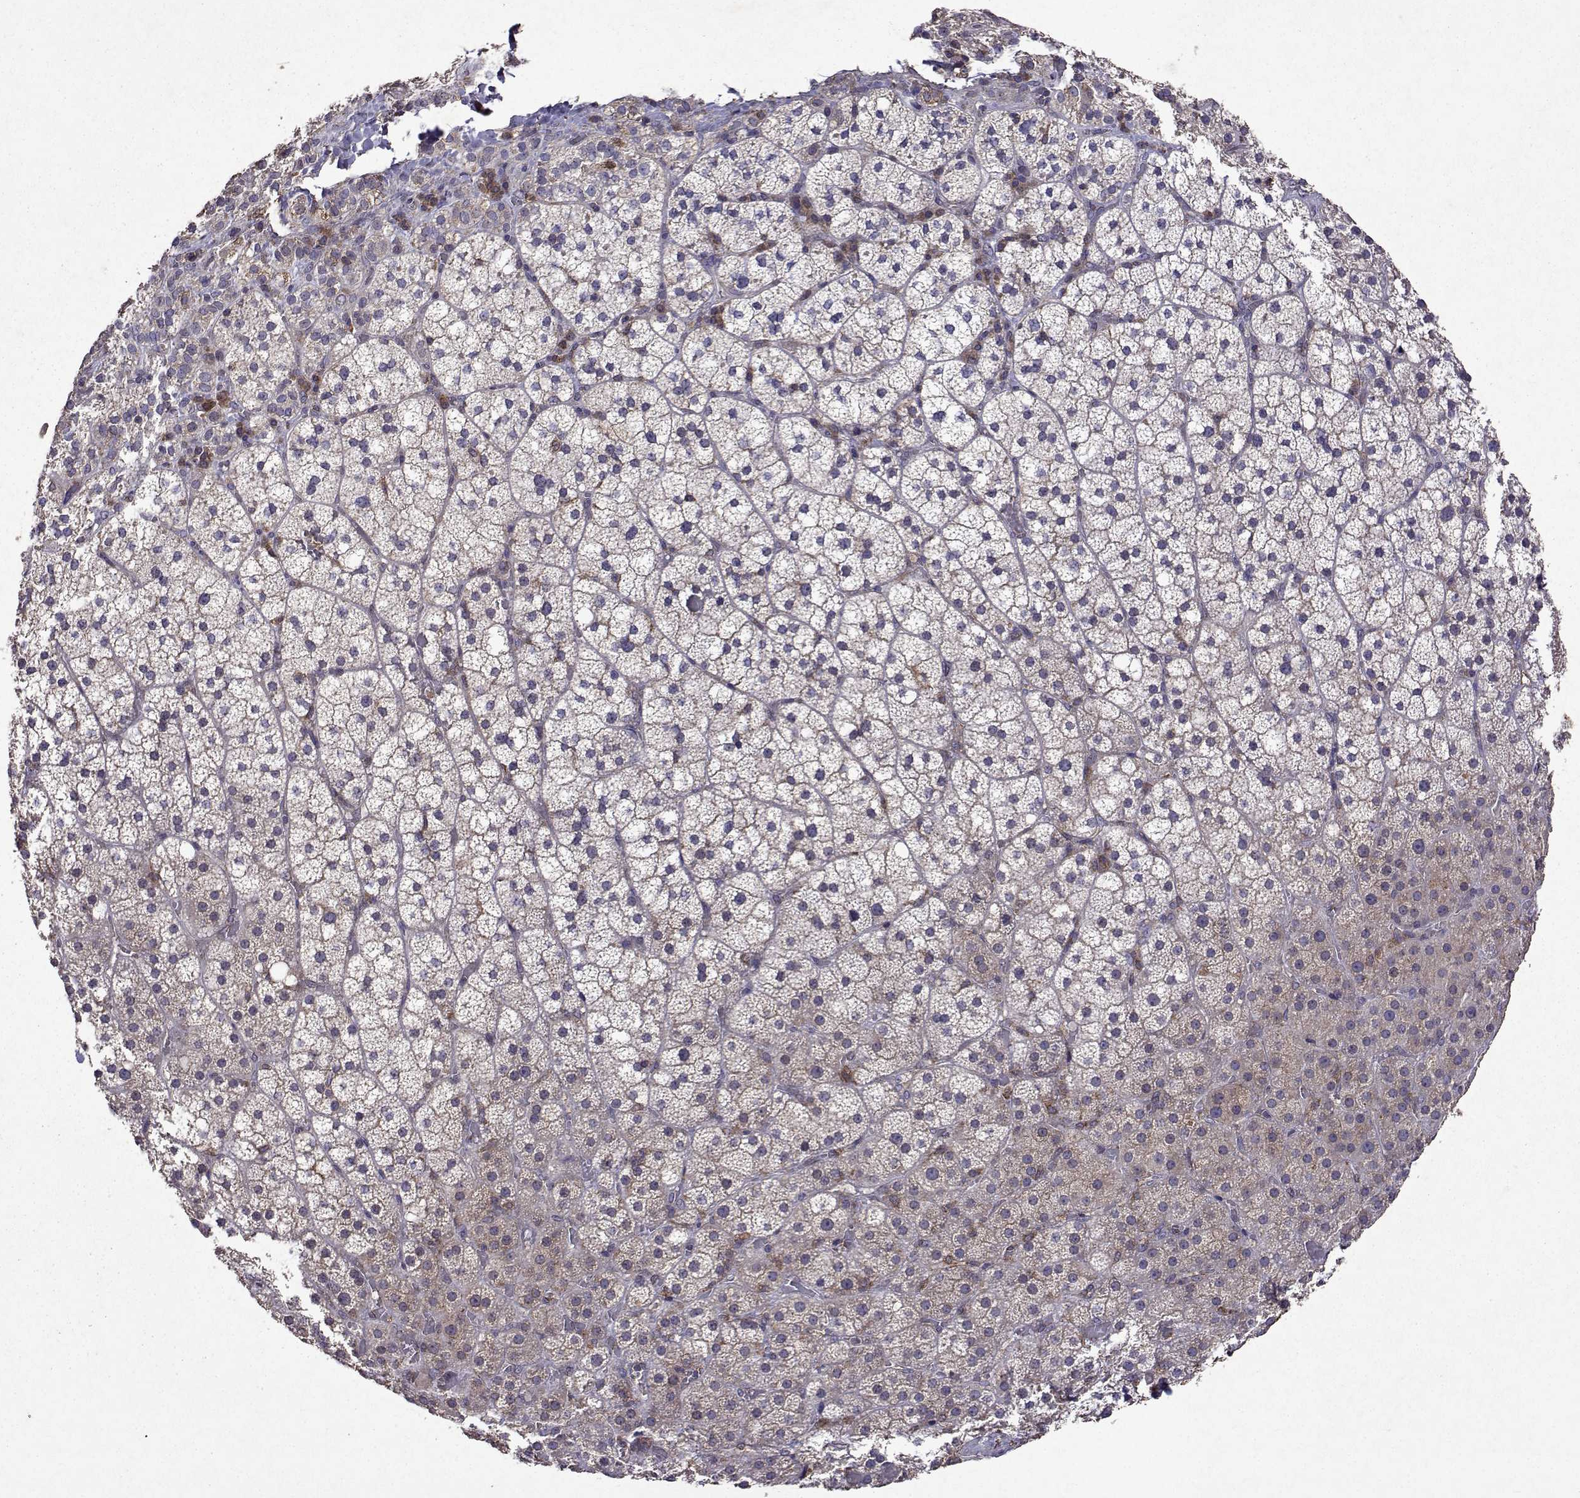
{"staining": {"intensity": "negative", "quantity": "none", "location": "none"}, "tissue": "adrenal gland", "cell_type": "Glandular cells", "image_type": "normal", "snomed": [{"axis": "morphology", "description": "Normal tissue, NOS"}, {"axis": "topography", "description": "Adrenal gland"}], "caption": "The IHC micrograph has no significant expression in glandular cells of adrenal gland. (Immunohistochemistry (ihc), brightfield microscopy, high magnification).", "gene": "TARBP2", "patient": {"sex": "male", "age": 53}}